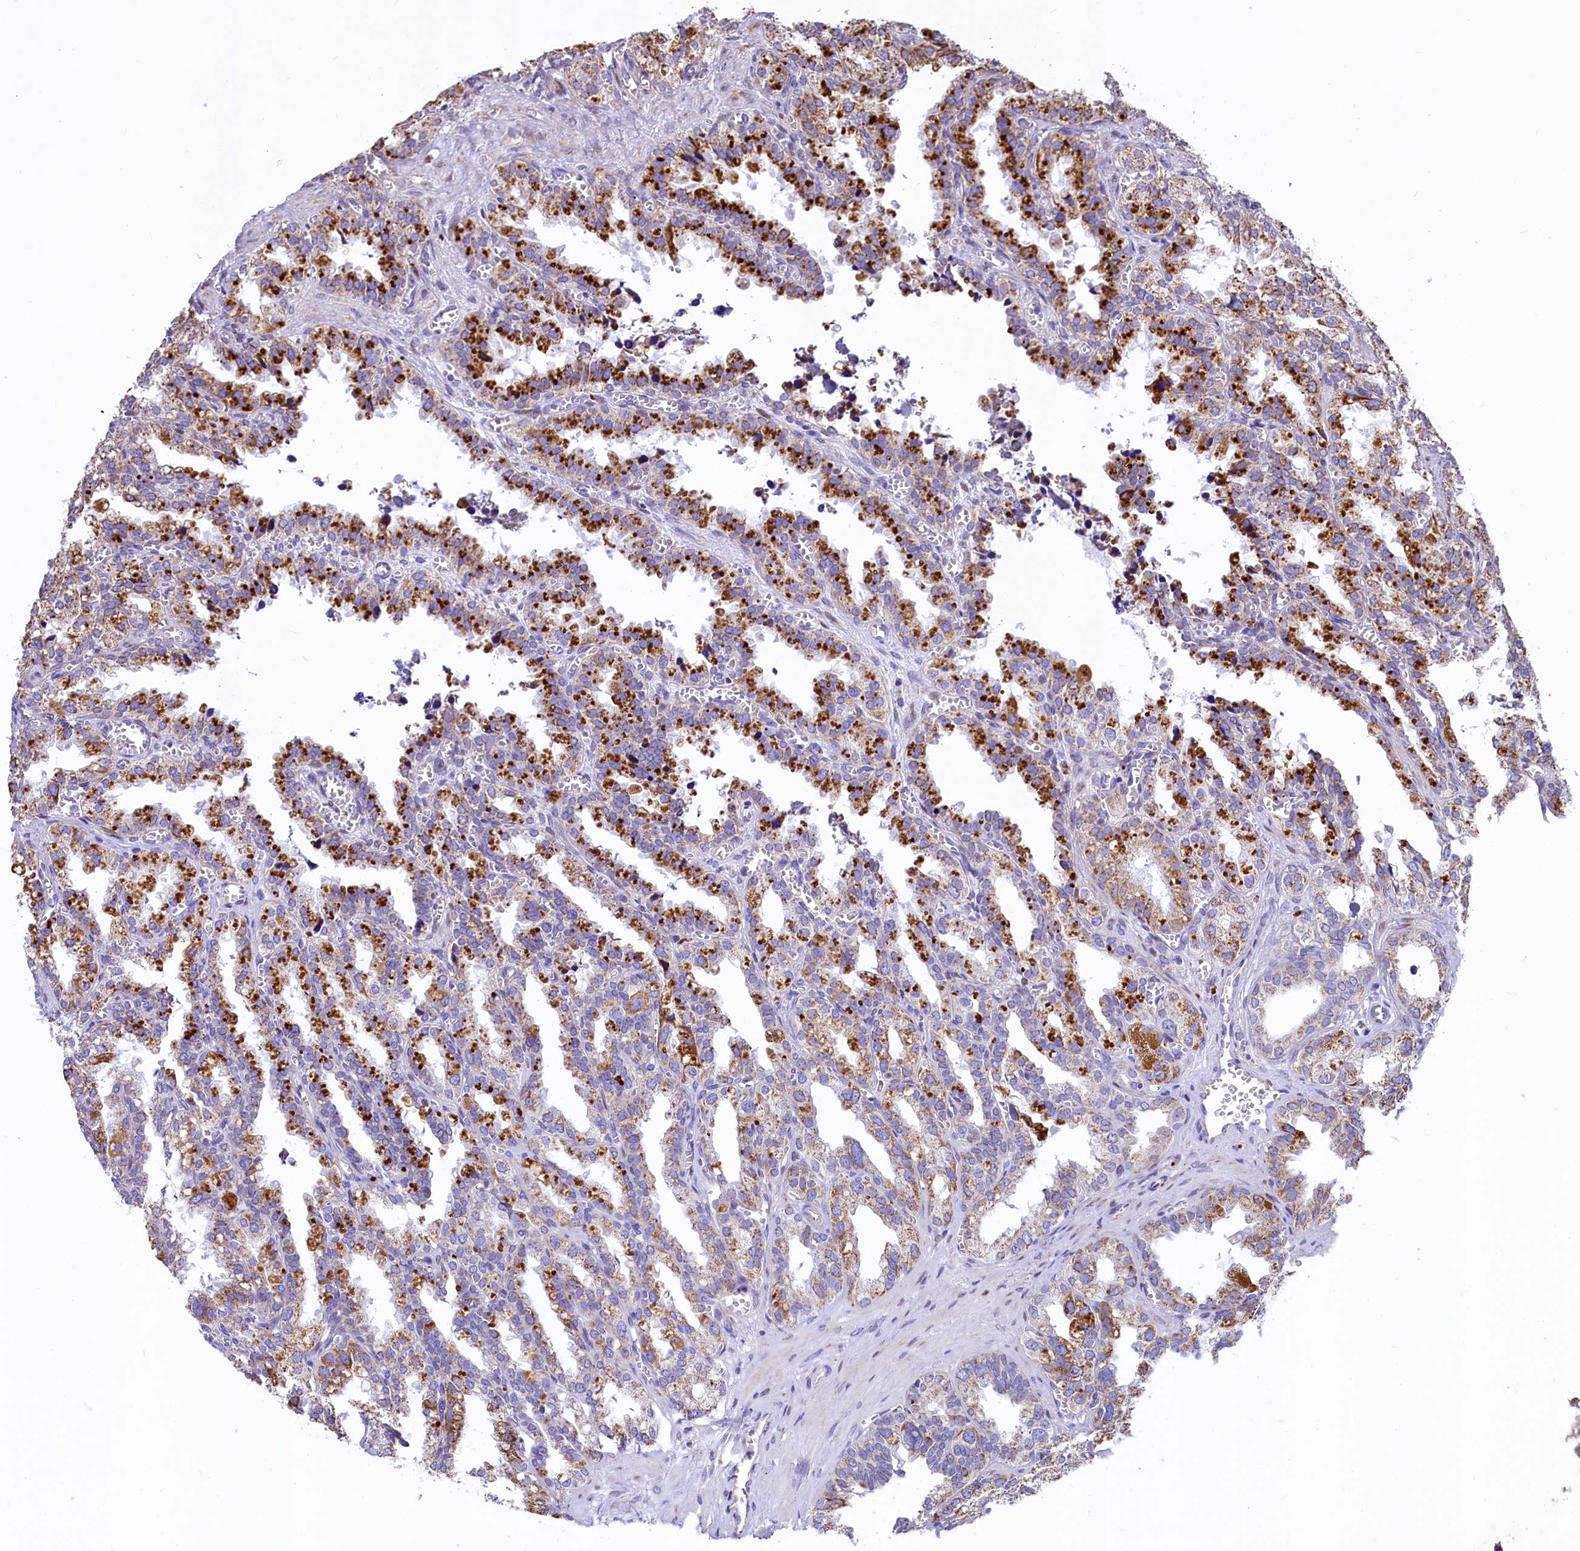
{"staining": {"intensity": "moderate", "quantity": "25%-75%", "location": "cytoplasmic/membranous"}, "tissue": "seminal vesicle", "cell_type": "Glandular cells", "image_type": "normal", "snomed": [{"axis": "morphology", "description": "Normal tissue, NOS"}, {"axis": "topography", "description": "Prostate"}, {"axis": "topography", "description": "Seminal veicle"}], "caption": "A histopathology image of seminal vesicle stained for a protein reveals moderate cytoplasmic/membranous brown staining in glandular cells. Nuclei are stained in blue.", "gene": "VWCE", "patient": {"sex": "male", "age": 51}}